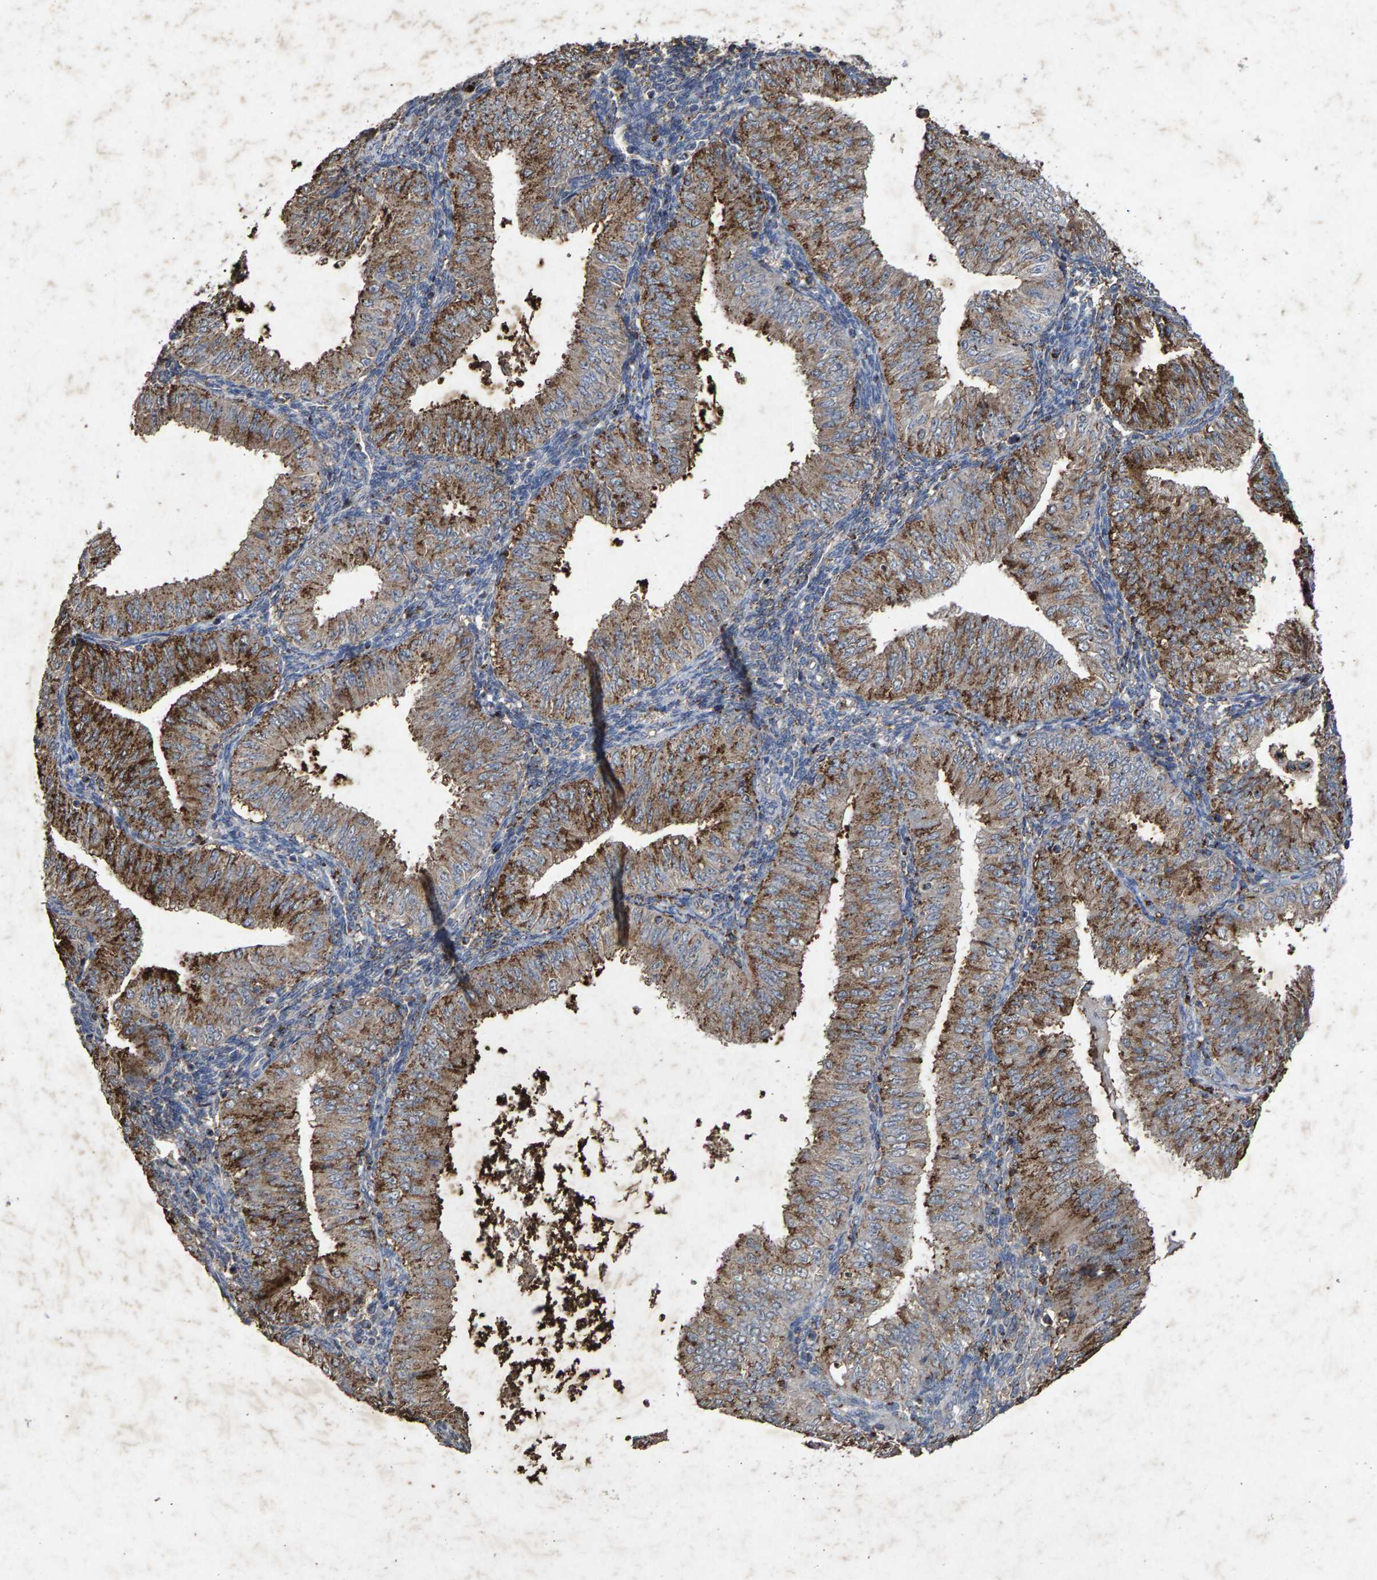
{"staining": {"intensity": "moderate", "quantity": ">75%", "location": "cytoplasmic/membranous"}, "tissue": "endometrial cancer", "cell_type": "Tumor cells", "image_type": "cancer", "snomed": [{"axis": "morphology", "description": "Normal tissue, NOS"}, {"axis": "morphology", "description": "Adenocarcinoma, NOS"}, {"axis": "topography", "description": "Endometrium"}], "caption": "A photomicrograph showing moderate cytoplasmic/membranous staining in approximately >75% of tumor cells in endometrial cancer (adenocarcinoma), as visualized by brown immunohistochemical staining.", "gene": "MAN2A1", "patient": {"sex": "female", "age": 53}}